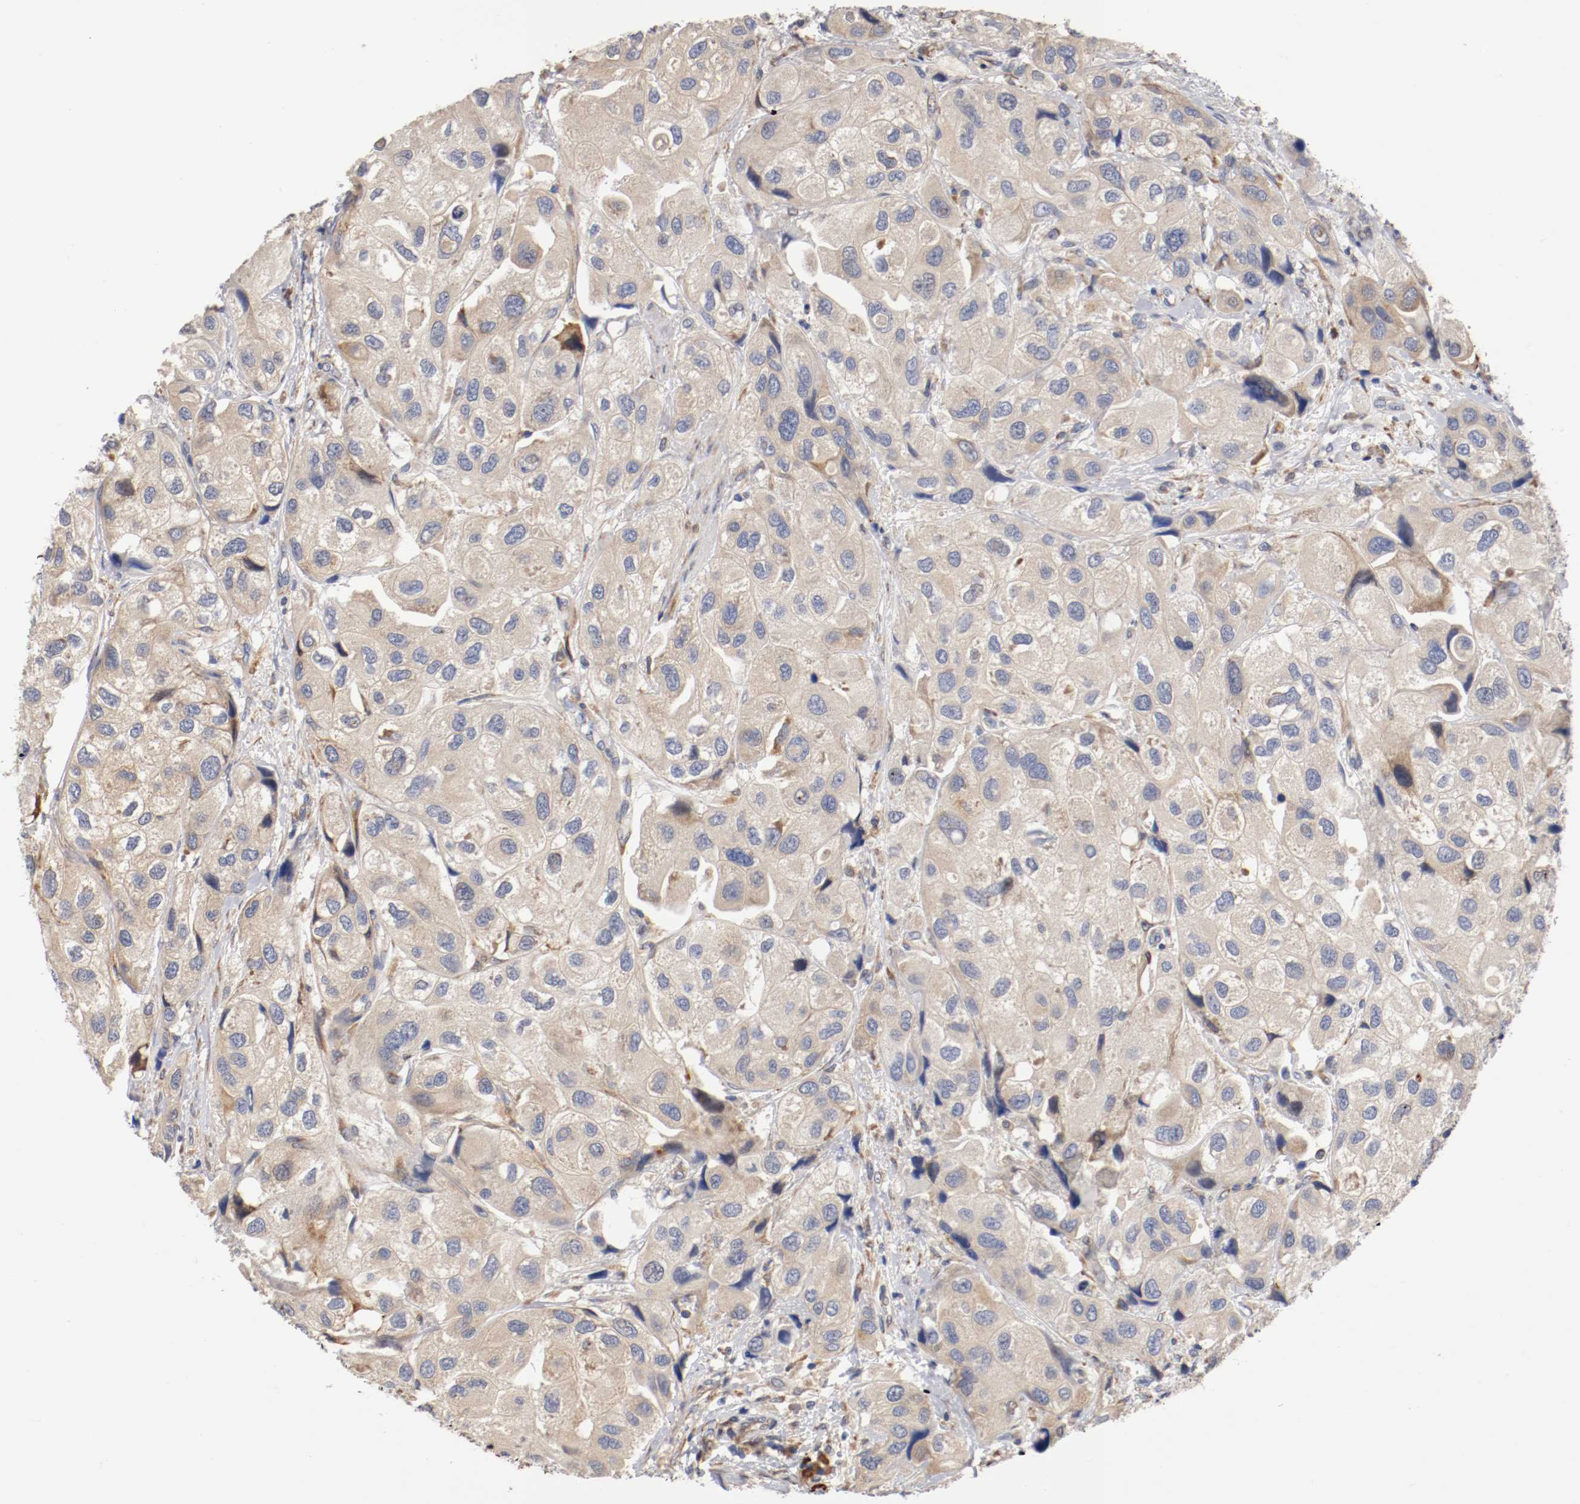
{"staining": {"intensity": "weak", "quantity": ">75%", "location": "cytoplasmic/membranous"}, "tissue": "urothelial cancer", "cell_type": "Tumor cells", "image_type": "cancer", "snomed": [{"axis": "morphology", "description": "Urothelial carcinoma, High grade"}, {"axis": "topography", "description": "Urinary bladder"}], "caption": "IHC (DAB (3,3'-diaminobenzidine)) staining of urothelial carcinoma (high-grade) demonstrates weak cytoplasmic/membranous protein positivity in approximately >75% of tumor cells.", "gene": "TNFSF13", "patient": {"sex": "female", "age": 64}}